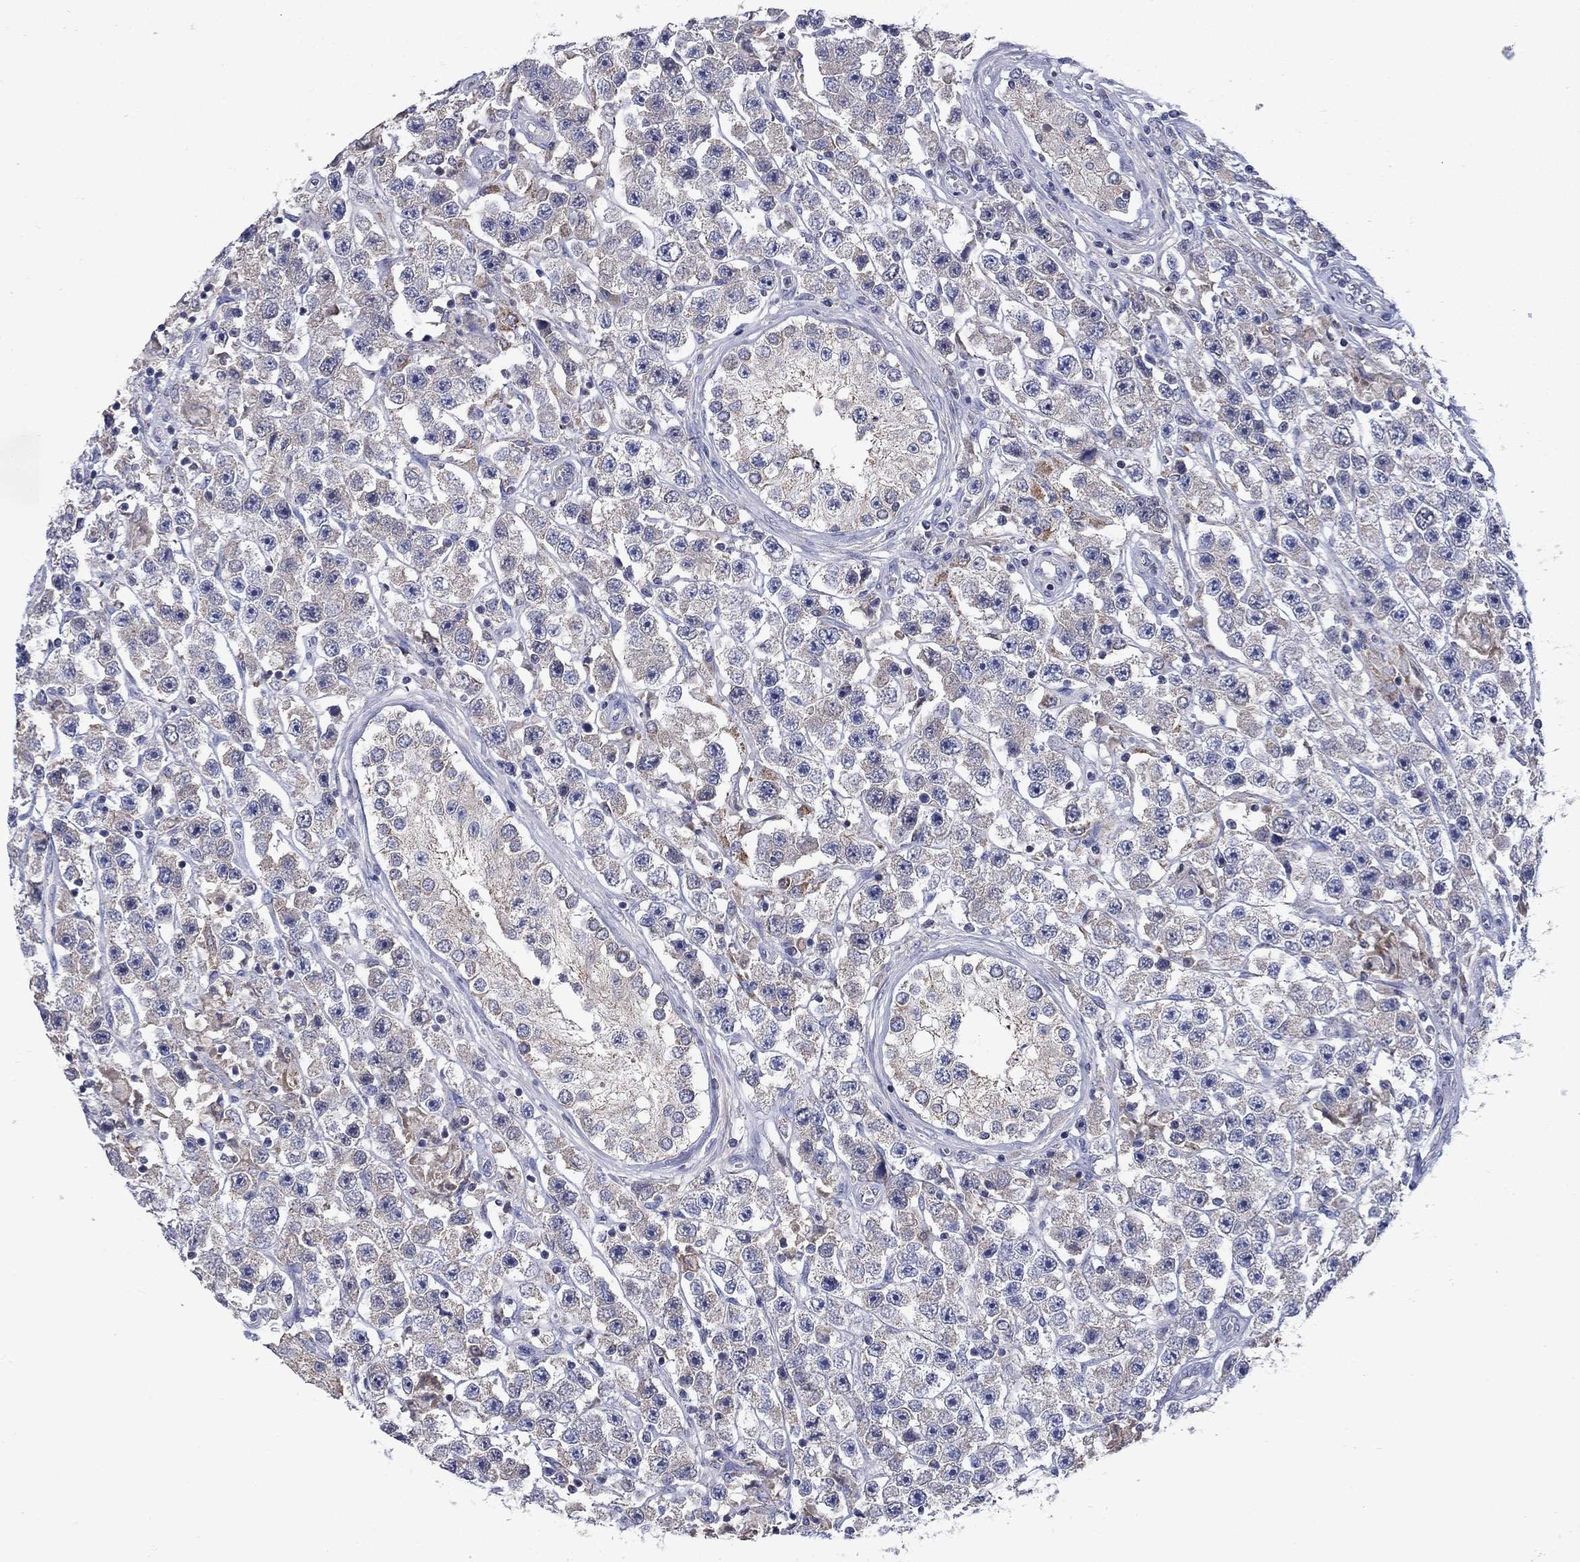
{"staining": {"intensity": "moderate", "quantity": "<25%", "location": "cytoplasmic/membranous"}, "tissue": "testis cancer", "cell_type": "Tumor cells", "image_type": "cancer", "snomed": [{"axis": "morphology", "description": "Seminoma, NOS"}, {"axis": "topography", "description": "Testis"}], "caption": "Human testis cancer stained for a protein (brown) displays moderate cytoplasmic/membranous positive positivity in approximately <25% of tumor cells.", "gene": "FRK", "patient": {"sex": "male", "age": 45}}